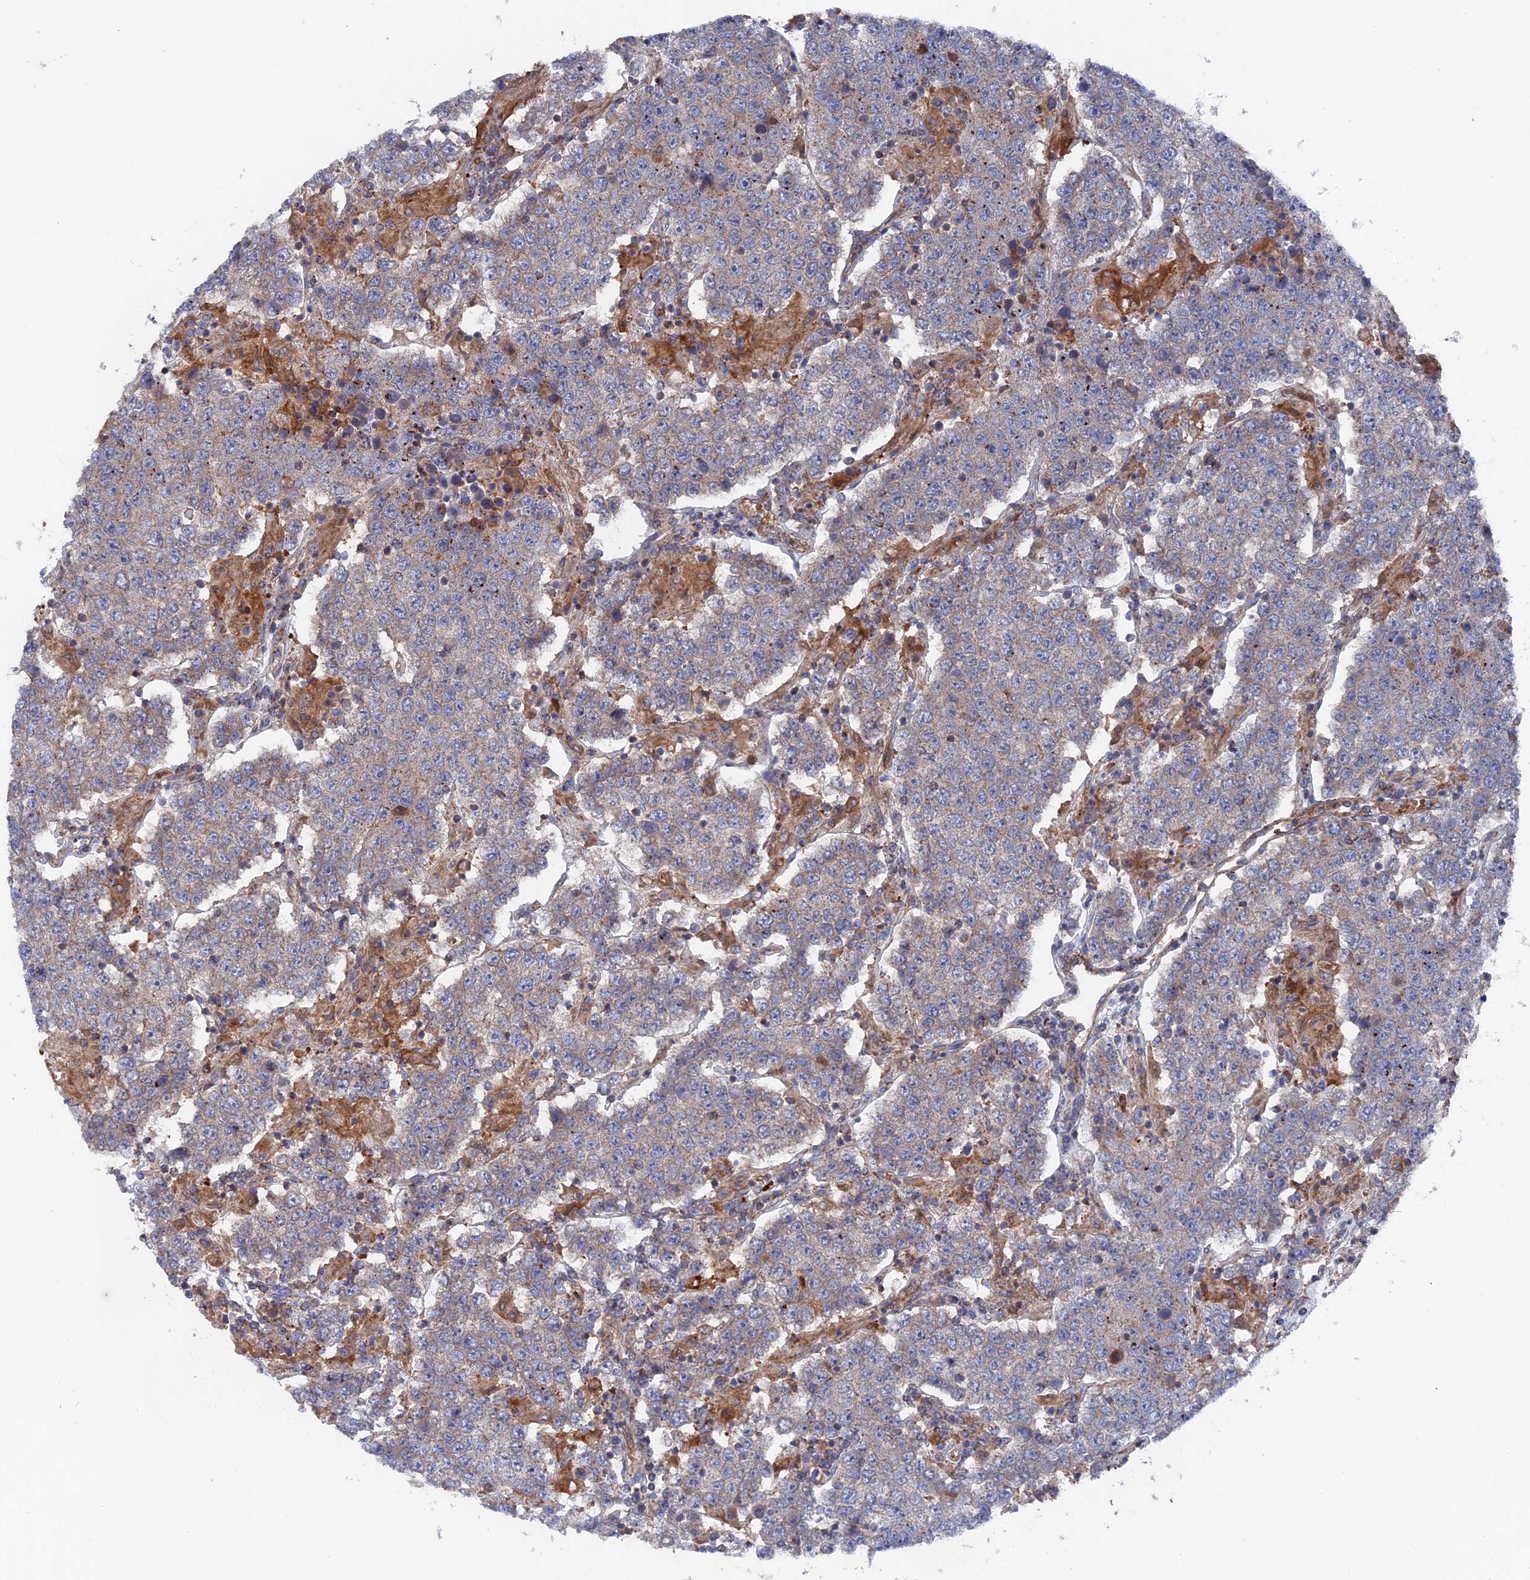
{"staining": {"intensity": "weak", "quantity": "25%-75%", "location": "cytoplasmic/membranous"}, "tissue": "testis cancer", "cell_type": "Tumor cells", "image_type": "cancer", "snomed": [{"axis": "morphology", "description": "Normal tissue, NOS"}, {"axis": "morphology", "description": "Urothelial carcinoma, High grade"}, {"axis": "morphology", "description": "Seminoma, NOS"}, {"axis": "morphology", "description": "Carcinoma, Embryonal, NOS"}, {"axis": "topography", "description": "Urinary bladder"}, {"axis": "topography", "description": "Testis"}], "caption": "IHC image of seminoma (testis) stained for a protein (brown), which demonstrates low levels of weak cytoplasmic/membranous staining in about 25%-75% of tumor cells.", "gene": "SMG9", "patient": {"sex": "male", "age": 41}}